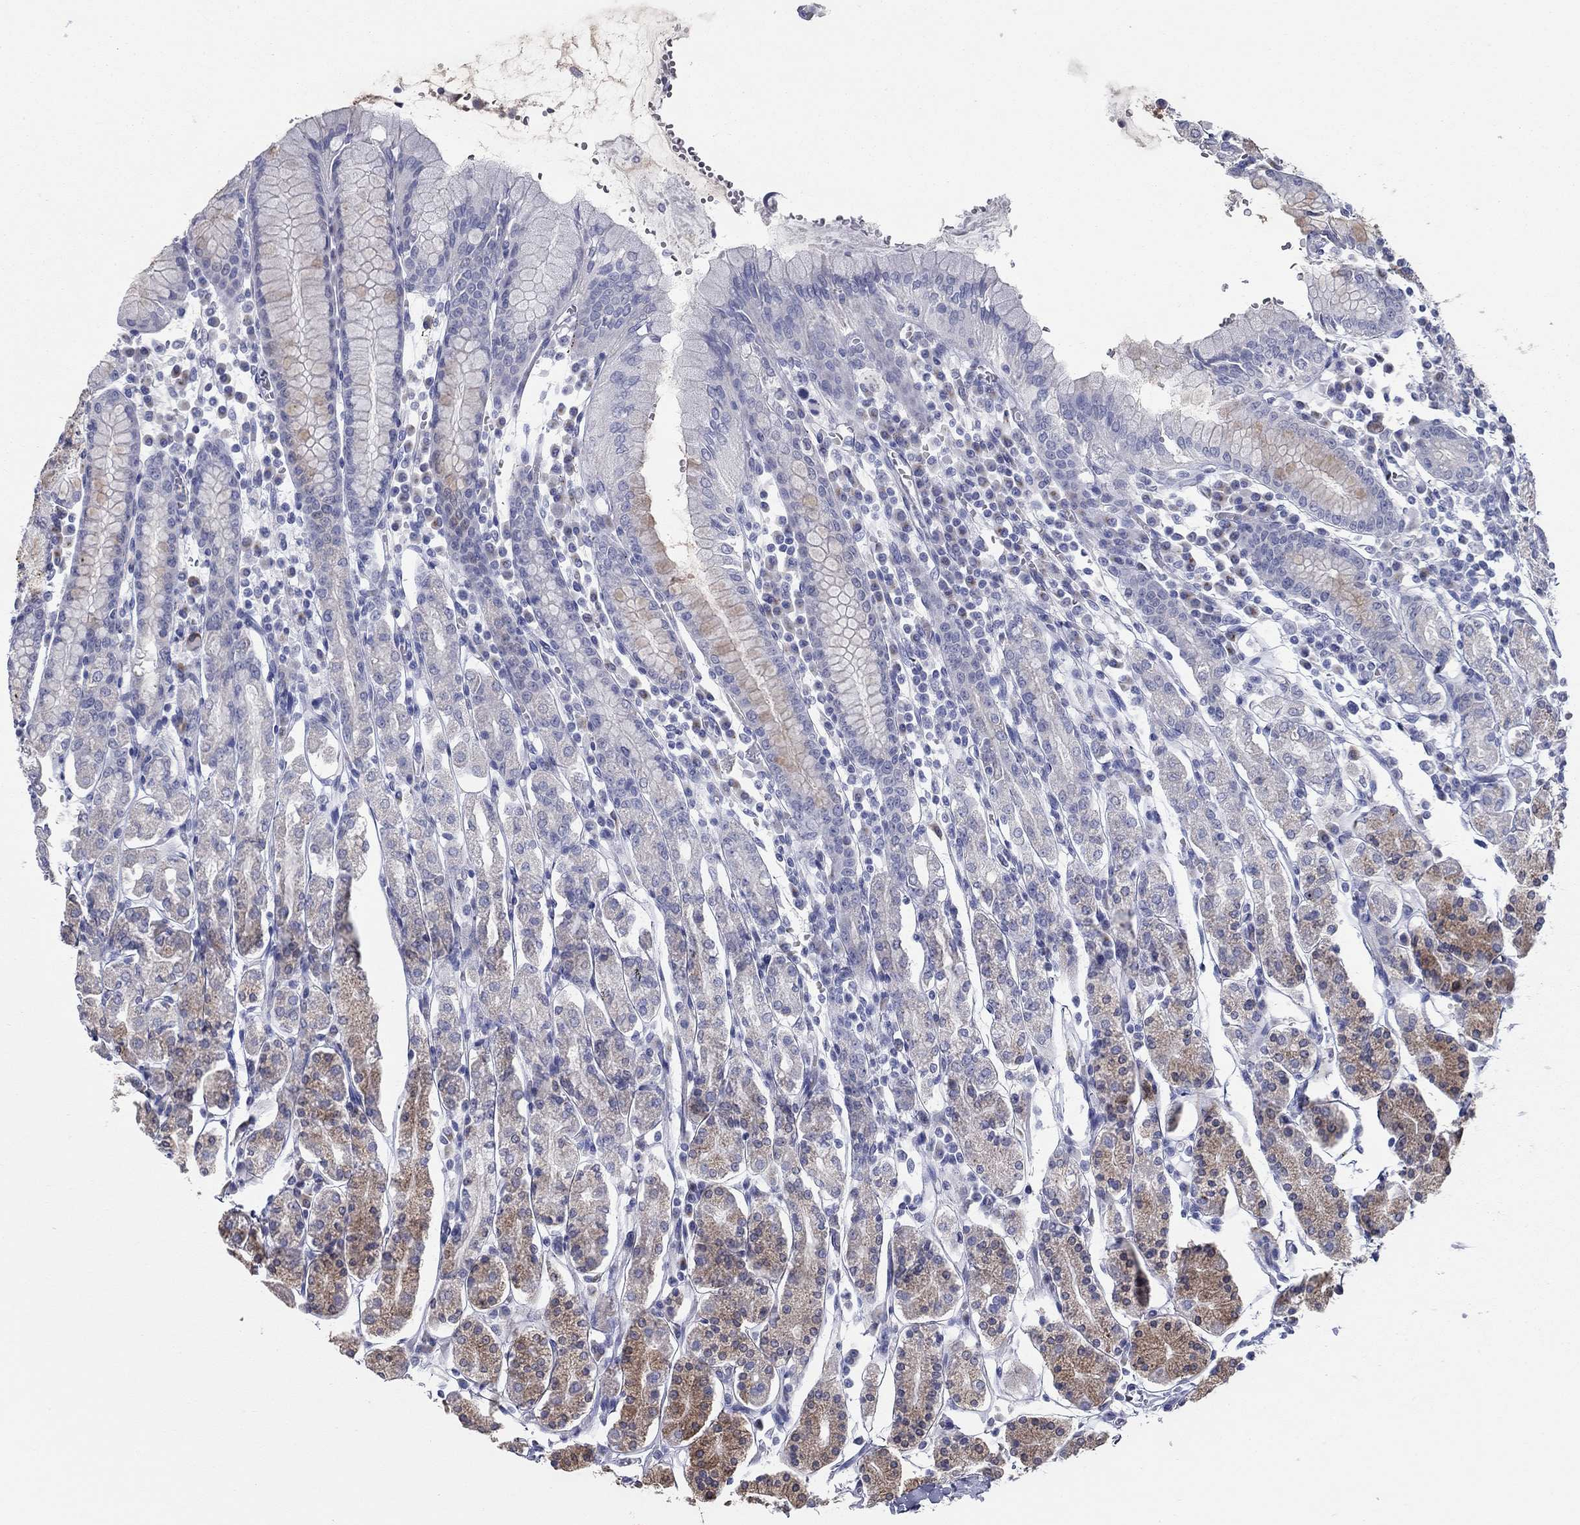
{"staining": {"intensity": "moderate", "quantity": "<25%", "location": "cytoplasmic/membranous"}, "tissue": "stomach", "cell_type": "Glandular cells", "image_type": "normal", "snomed": [{"axis": "morphology", "description": "Normal tissue, NOS"}, {"axis": "topography", "description": "Stomach, upper"}, {"axis": "topography", "description": "Stomach"}], "caption": "Glandular cells display low levels of moderate cytoplasmic/membranous positivity in approximately <25% of cells in benign stomach.", "gene": "TAC1", "patient": {"sex": "male", "age": 62}}